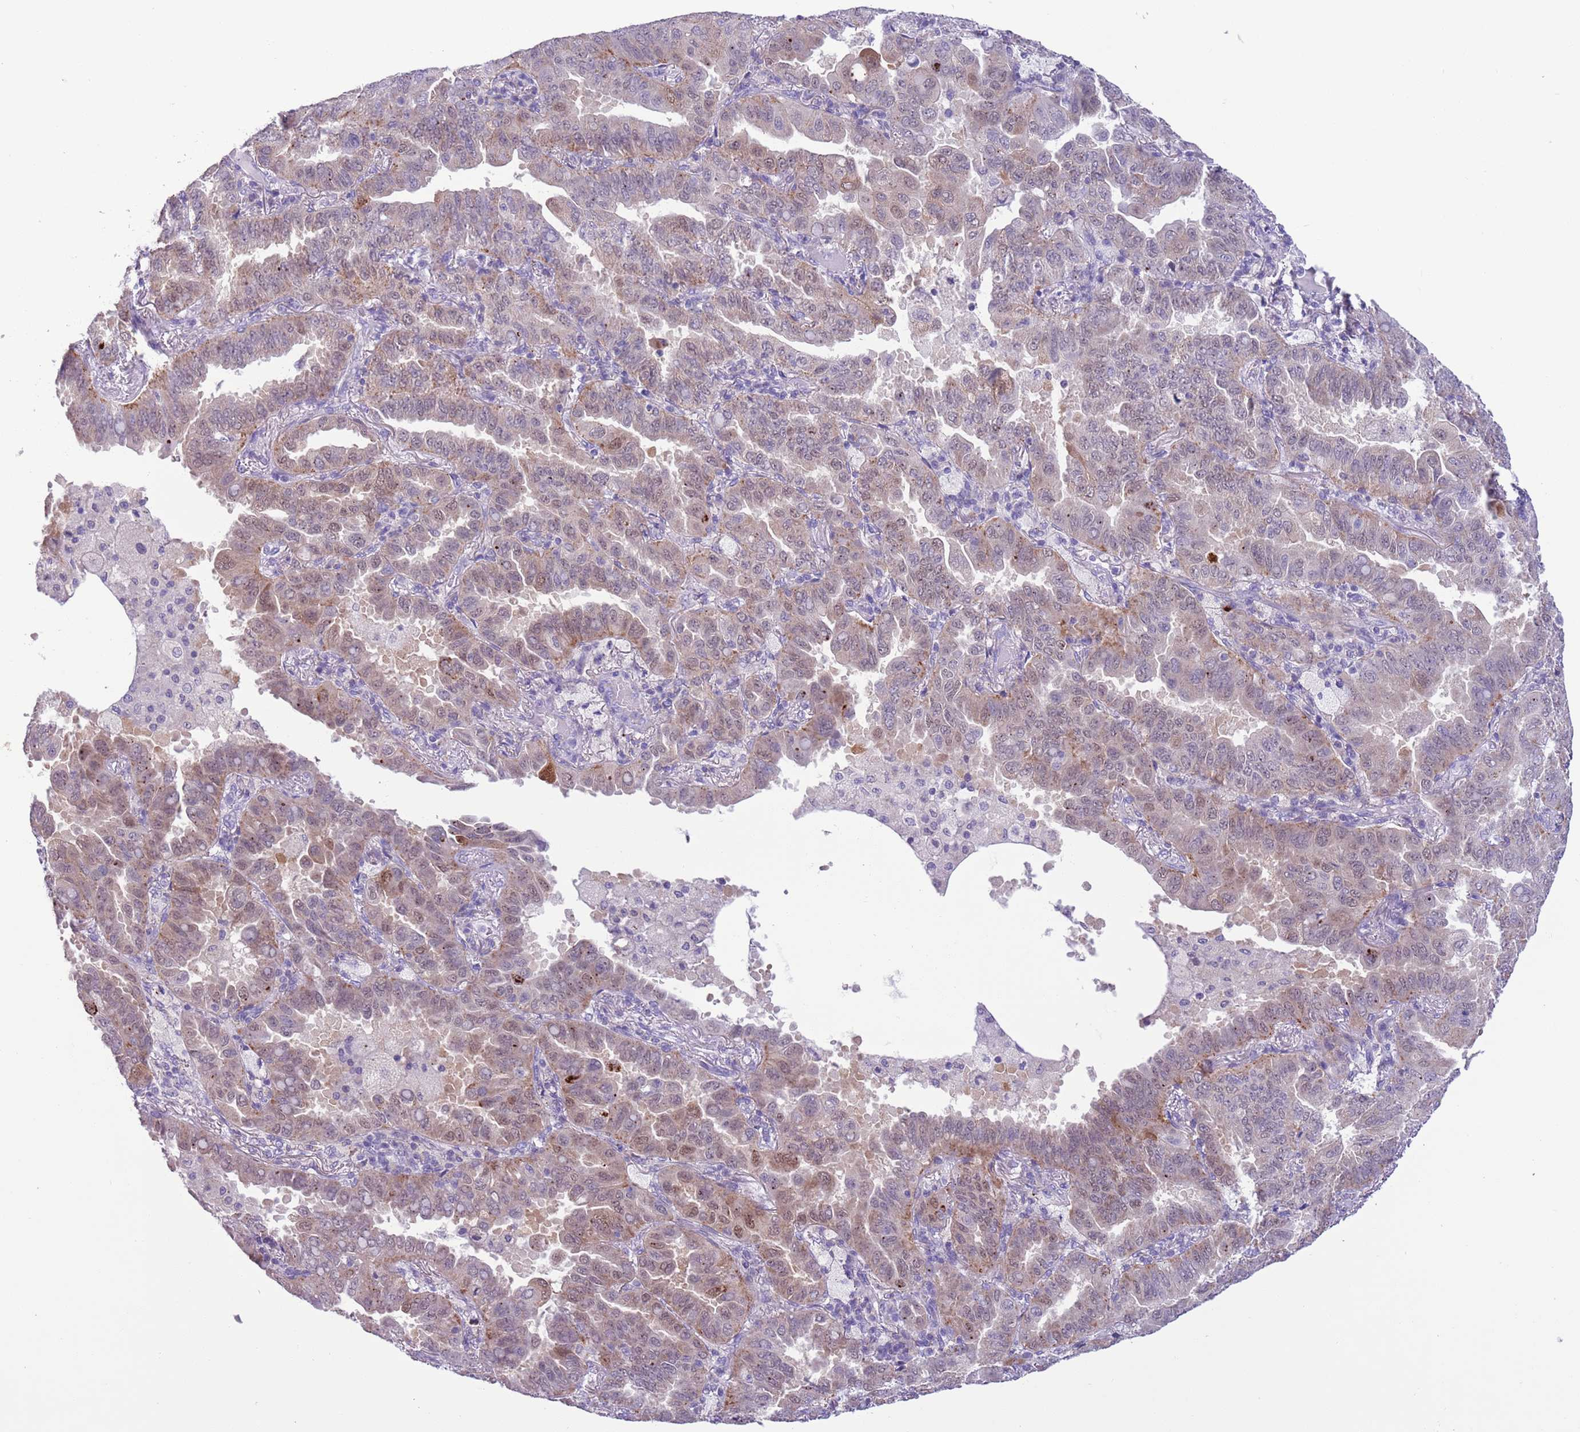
{"staining": {"intensity": "moderate", "quantity": "25%-75%", "location": "cytoplasmic/membranous,nuclear"}, "tissue": "lung cancer", "cell_type": "Tumor cells", "image_type": "cancer", "snomed": [{"axis": "morphology", "description": "Adenocarcinoma, NOS"}, {"axis": "topography", "description": "Lung"}], "caption": "The histopathology image demonstrates immunohistochemical staining of adenocarcinoma (lung). There is moderate cytoplasmic/membranous and nuclear expression is identified in approximately 25%-75% of tumor cells.", "gene": "PFKFB2", "patient": {"sex": "male", "age": 64}}